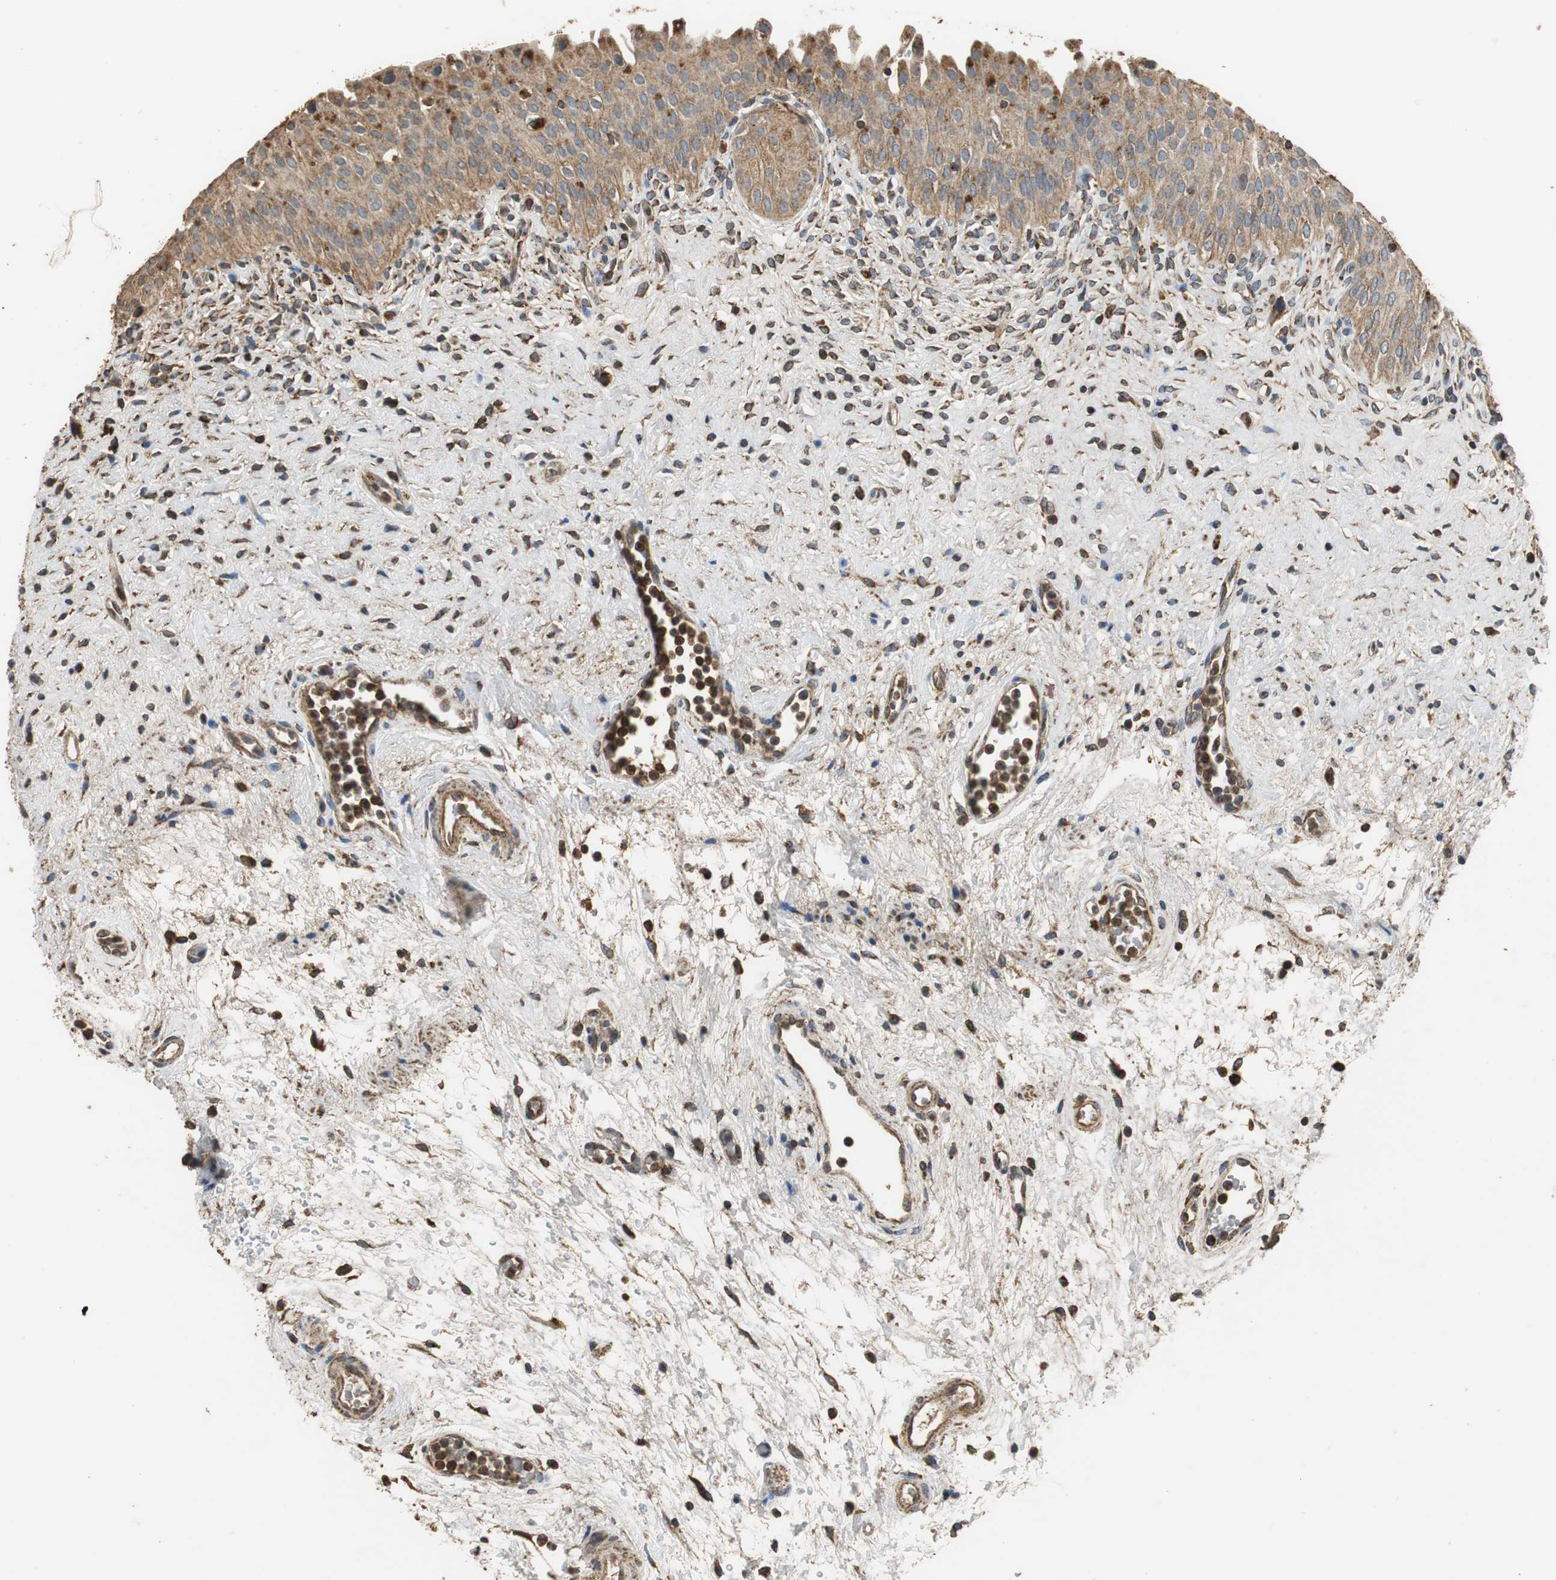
{"staining": {"intensity": "weak", "quantity": ">75%", "location": "cytoplasmic/membranous"}, "tissue": "urinary bladder", "cell_type": "Urothelial cells", "image_type": "normal", "snomed": [{"axis": "morphology", "description": "Normal tissue, NOS"}, {"axis": "morphology", "description": "Urothelial carcinoma, High grade"}, {"axis": "topography", "description": "Urinary bladder"}], "caption": "Immunohistochemistry (IHC) of normal human urinary bladder exhibits low levels of weak cytoplasmic/membranous positivity in approximately >75% of urothelial cells.", "gene": "NNT", "patient": {"sex": "male", "age": 46}}